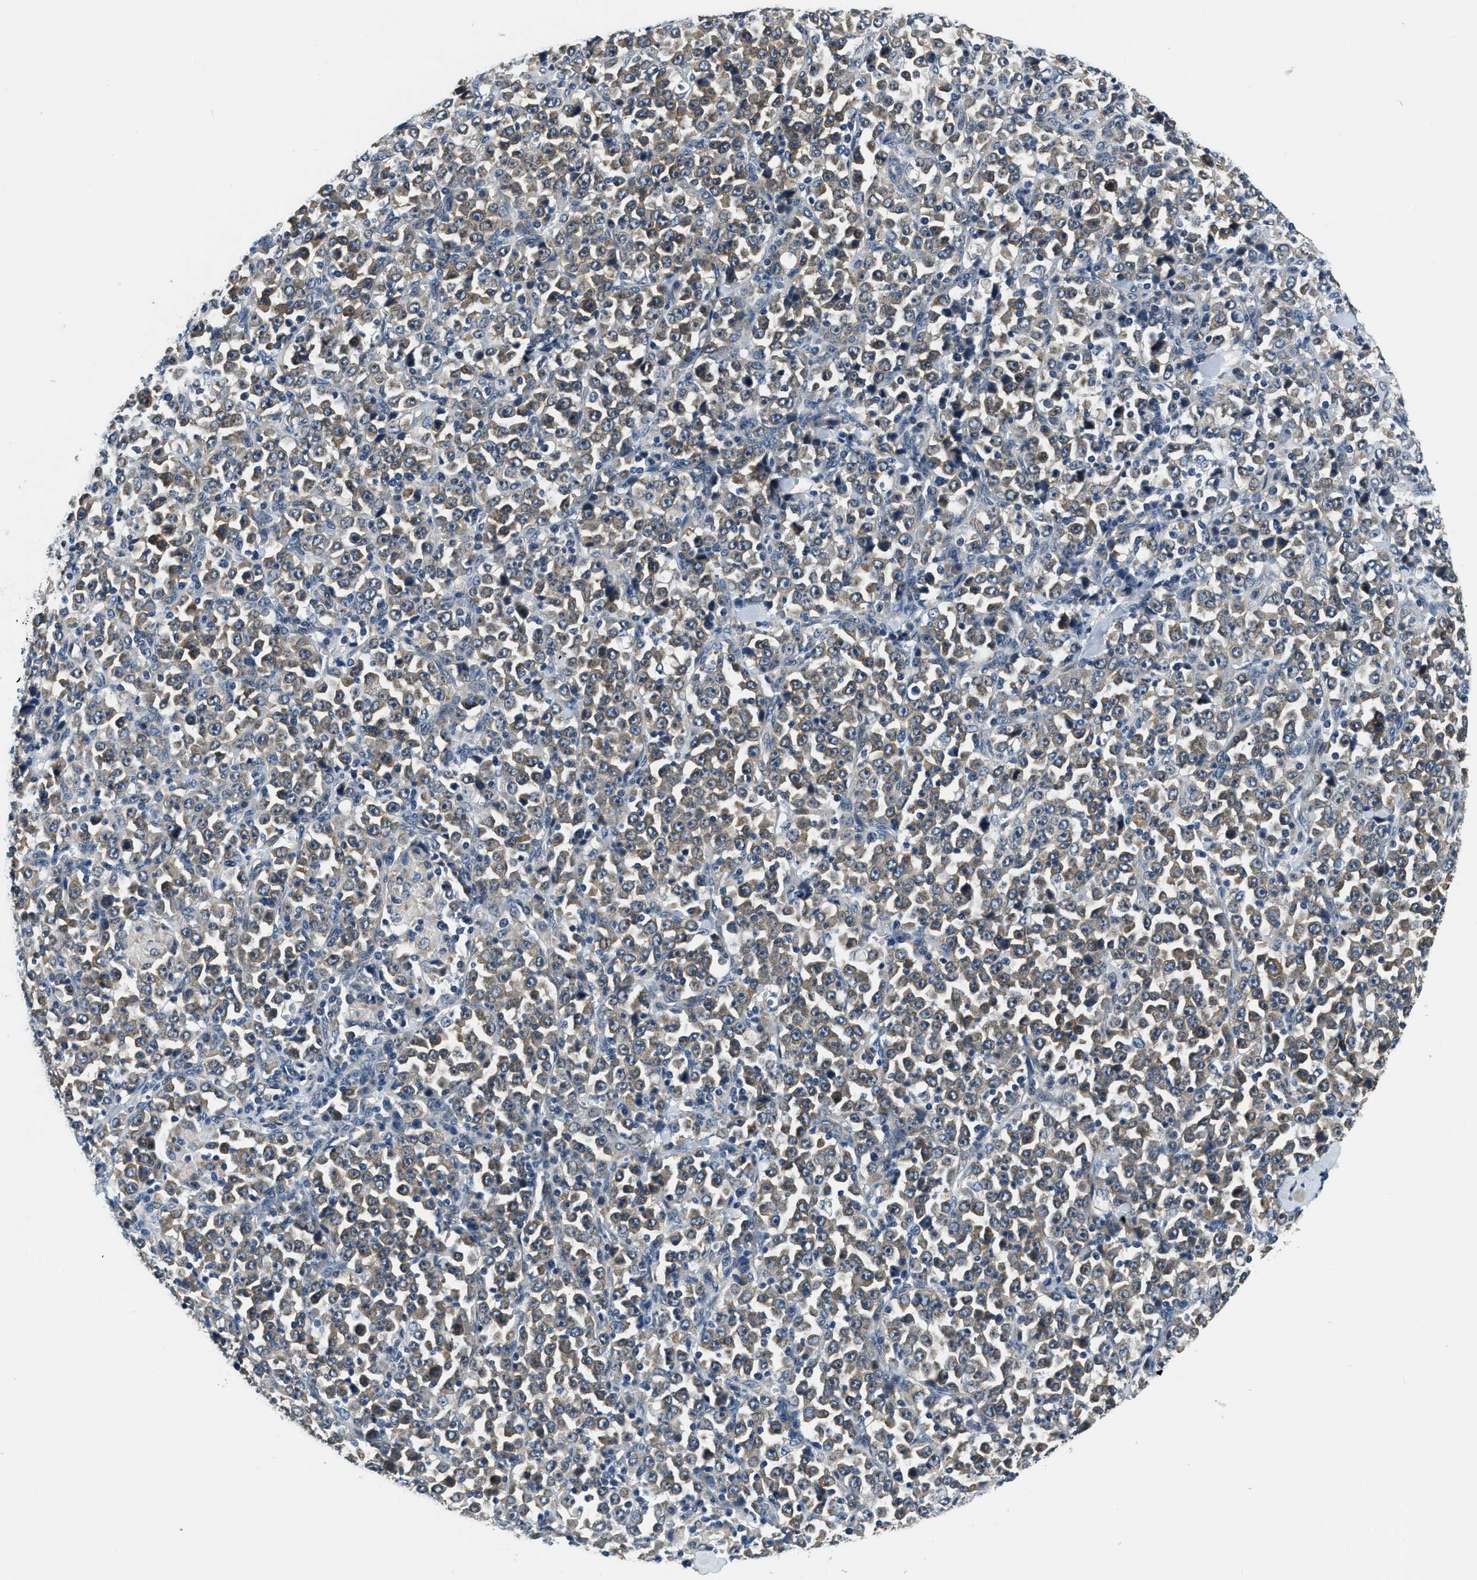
{"staining": {"intensity": "weak", "quantity": ">75%", "location": "cytoplasmic/membranous"}, "tissue": "stomach cancer", "cell_type": "Tumor cells", "image_type": "cancer", "snomed": [{"axis": "morphology", "description": "Normal tissue, NOS"}, {"axis": "morphology", "description": "Adenocarcinoma, NOS"}, {"axis": "topography", "description": "Stomach, upper"}, {"axis": "topography", "description": "Stomach"}], "caption": "Immunohistochemical staining of human stomach adenocarcinoma shows low levels of weak cytoplasmic/membranous positivity in about >75% of tumor cells. (IHC, brightfield microscopy, high magnification).", "gene": "YAE1", "patient": {"sex": "male", "age": 59}}